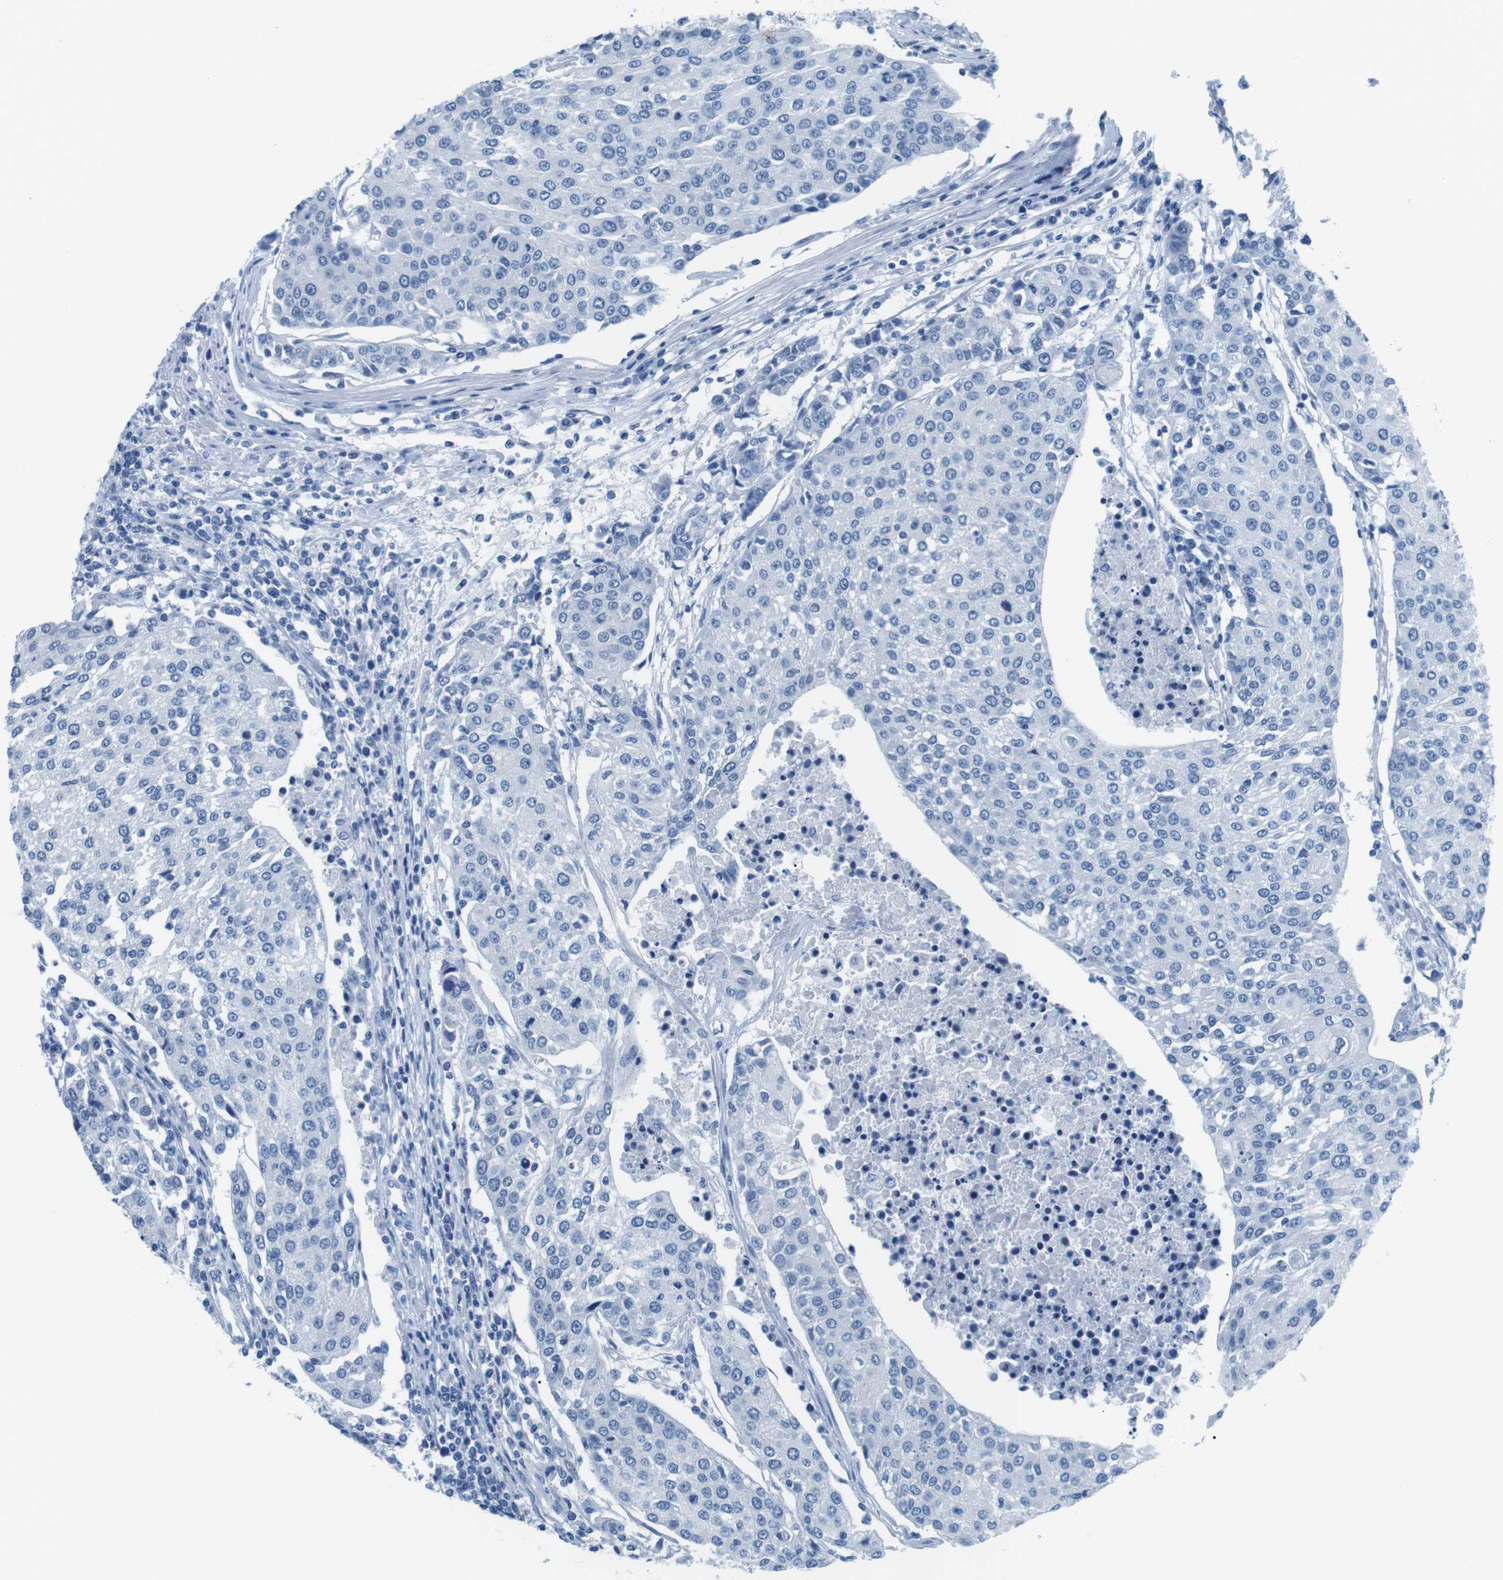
{"staining": {"intensity": "negative", "quantity": "none", "location": "none"}, "tissue": "urothelial cancer", "cell_type": "Tumor cells", "image_type": "cancer", "snomed": [{"axis": "morphology", "description": "Urothelial carcinoma, High grade"}, {"axis": "topography", "description": "Urinary bladder"}], "caption": "The image reveals no staining of tumor cells in urothelial cancer. Brightfield microscopy of immunohistochemistry (IHC) stained with DAB (3,3'-diaminobenzidine) (brown) and hematoxylin (blue), captured at high magnification.", "gene": "MUC2", "patient": {"sex": "female", "age": 85}}